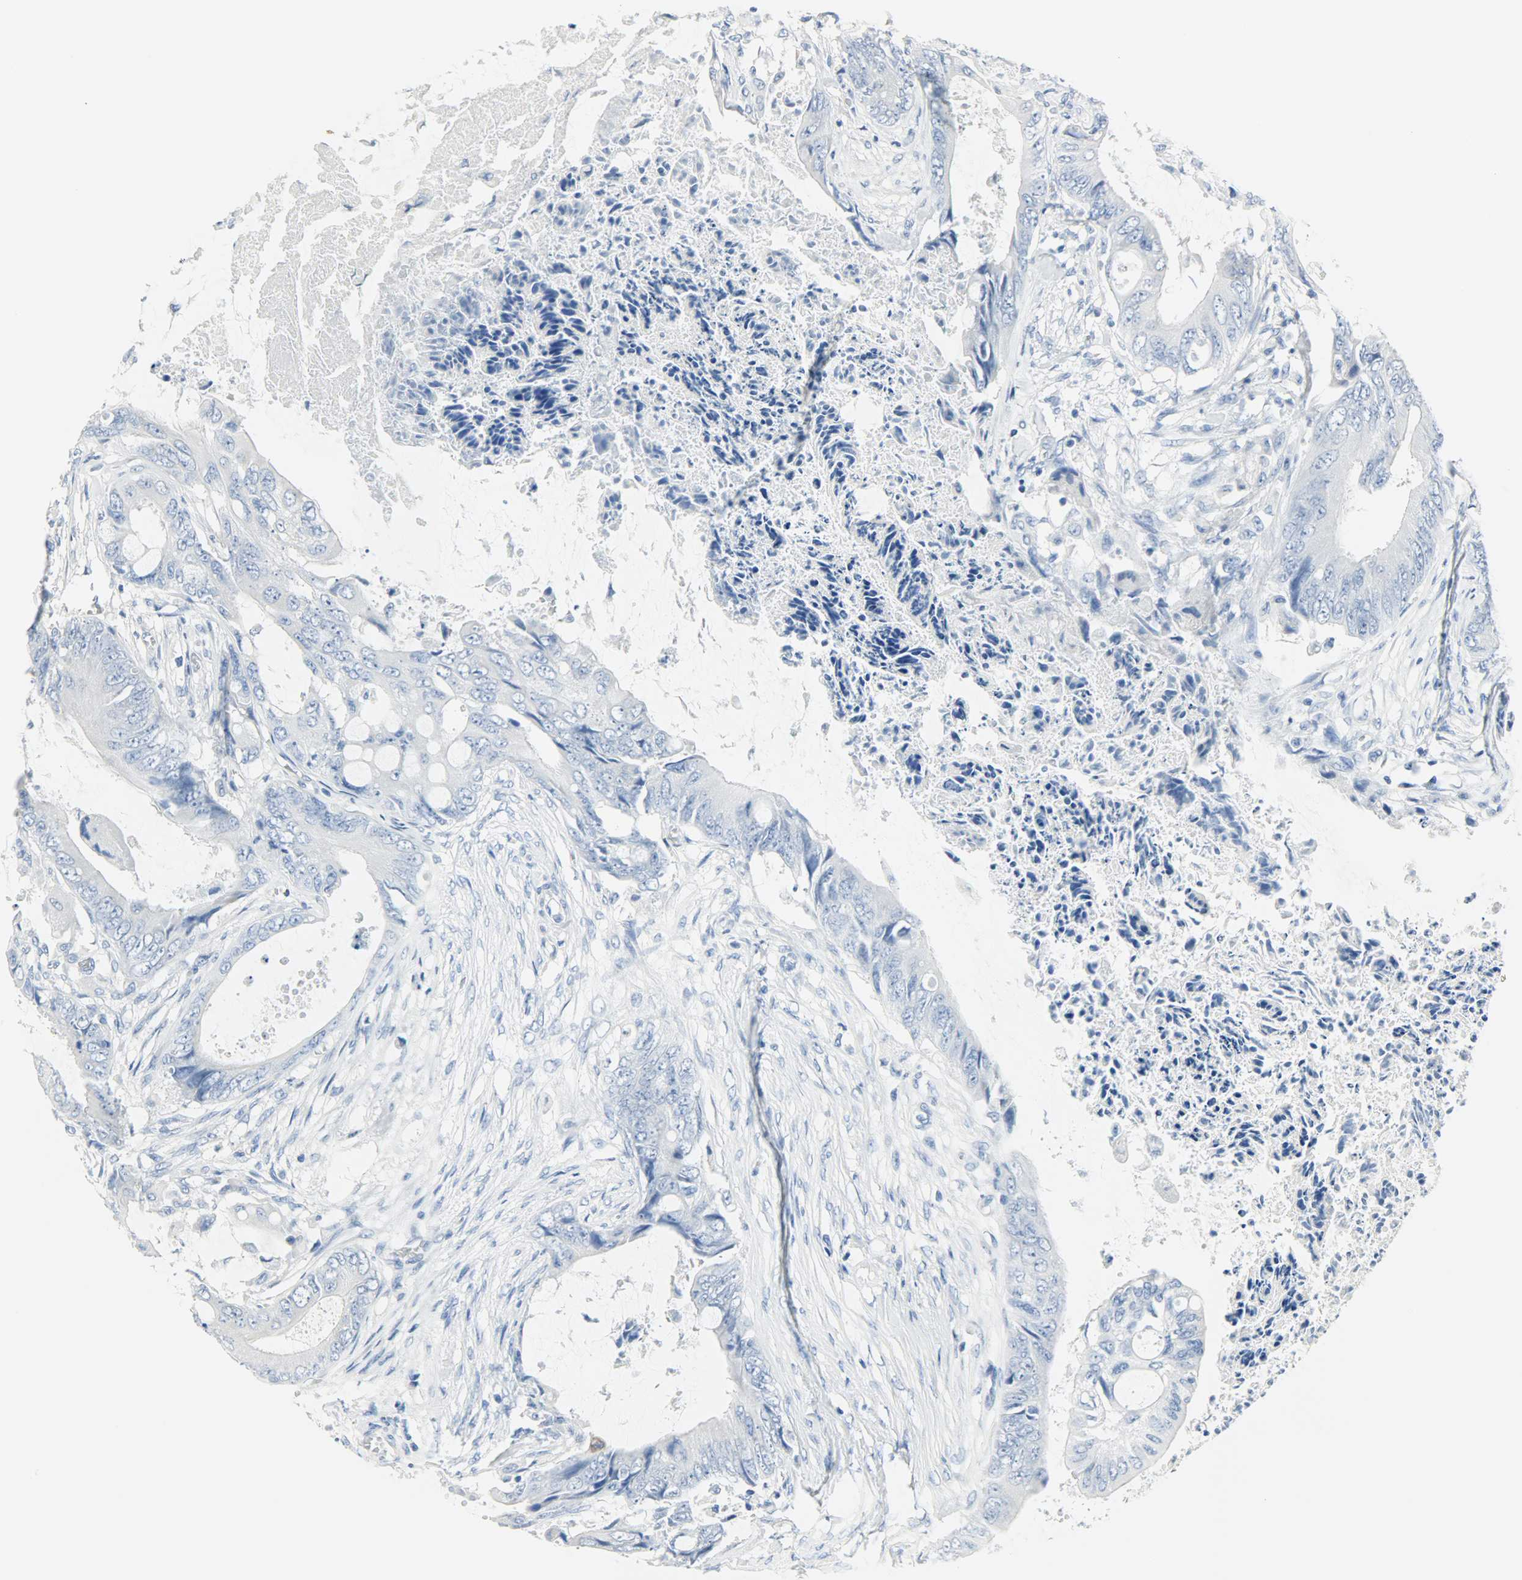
{"staining": {"intensity": "negative", "quantity": "none", "location": "none"}, "tissue": "colorectal cancer", "cell_type": "Tumor cells", "image_type": "cancer", "snomed": [{"axis": "morphology", "description": "Normal tissue, NOS"}, {"axis": "morphology", "description": "Adenocarcinoma, NOS"}, {"axis": "topography", "description": "Rectum"}, {"axis": "topography", "description": "Peripheral nerve tissue"}], "caption": "IHC of human colorectal cancer (adenocarcinoma) demonstrates no staining in tumor cells. (DAB immunohistochemistry with hematoxylin counter stain).", "gene": "CEBPE", "patient": {"sex": "female", "age": 77}}